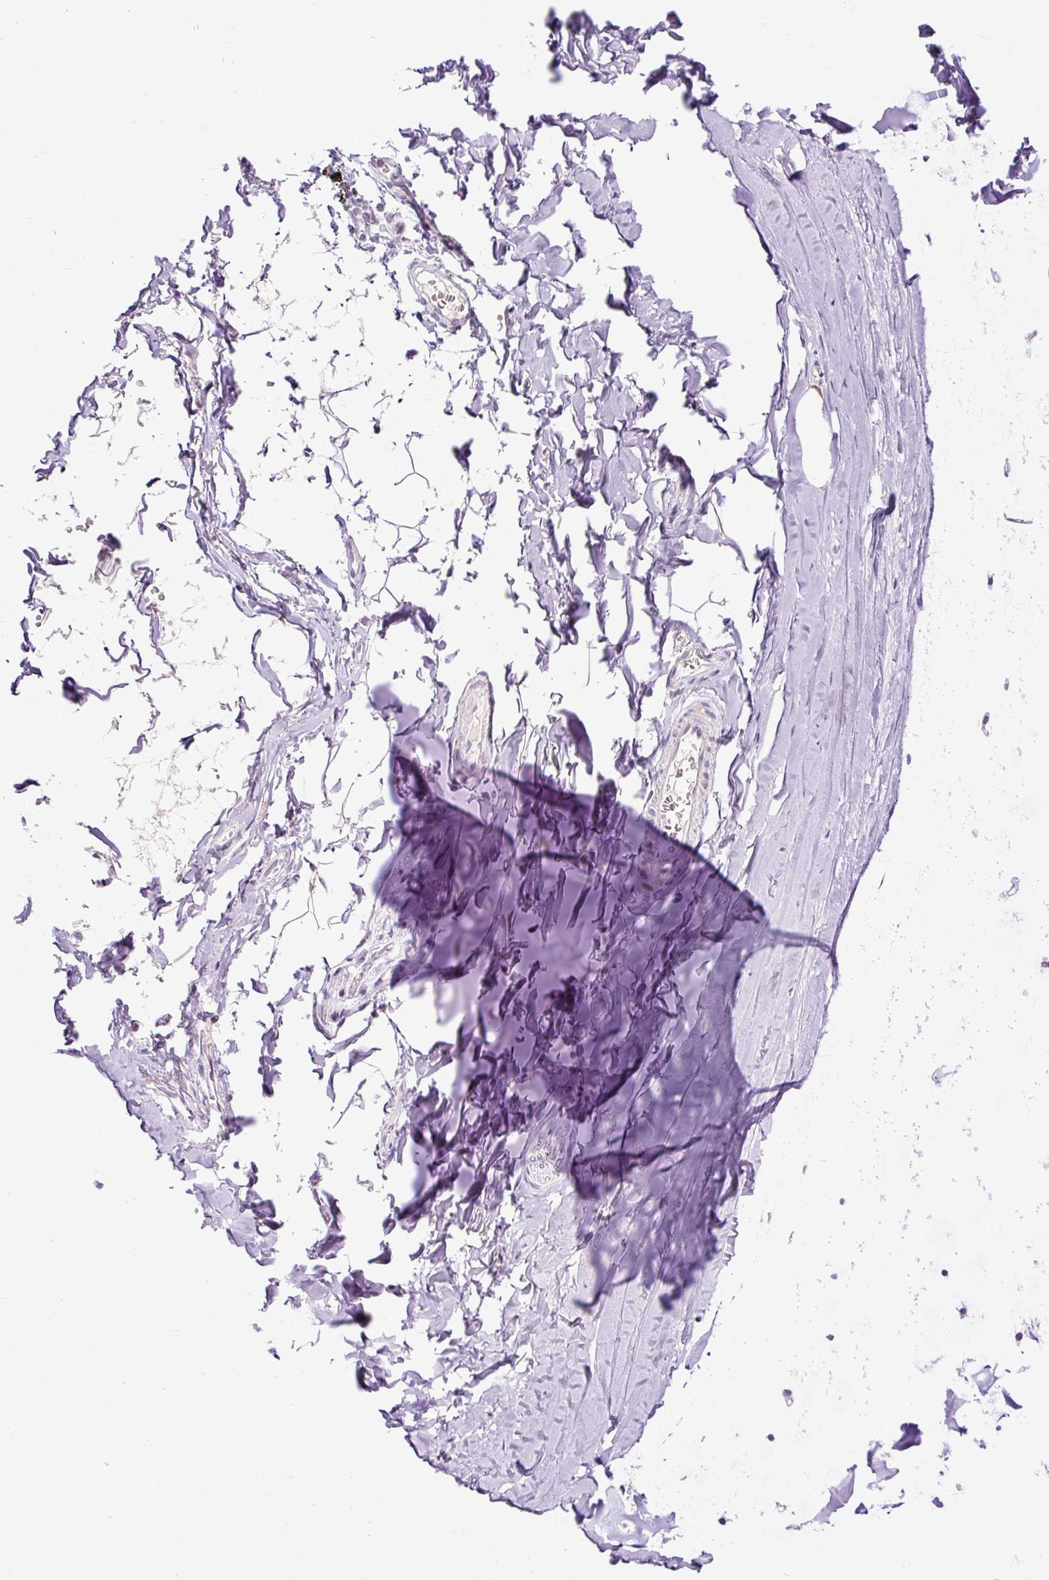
{"staining": {"intensity": "negative", "quantity": "none", "location": "none"}, "tissue": "adipose tissue", "cell_type": "Adipocytes", "image_type": "normal", "snomed": [{"axis": "morphology", "description": "Normal tissue, NOS"}, {"axis": "topography", "description": "Cartilage tissue"}, {"axis": "topography", "description": "Bronchus"}, {"axis": "topography", "description": "Peripheral nerve tissue"}], "caption": "This image is of benign adipose tissue stained with immunohistochemistry to label a protein in brown with the nuclei are counter-stained blue. There is no staining in adipocytes.", "gene": "FMC1", "patient": {"sex": "female", "age": 59}}